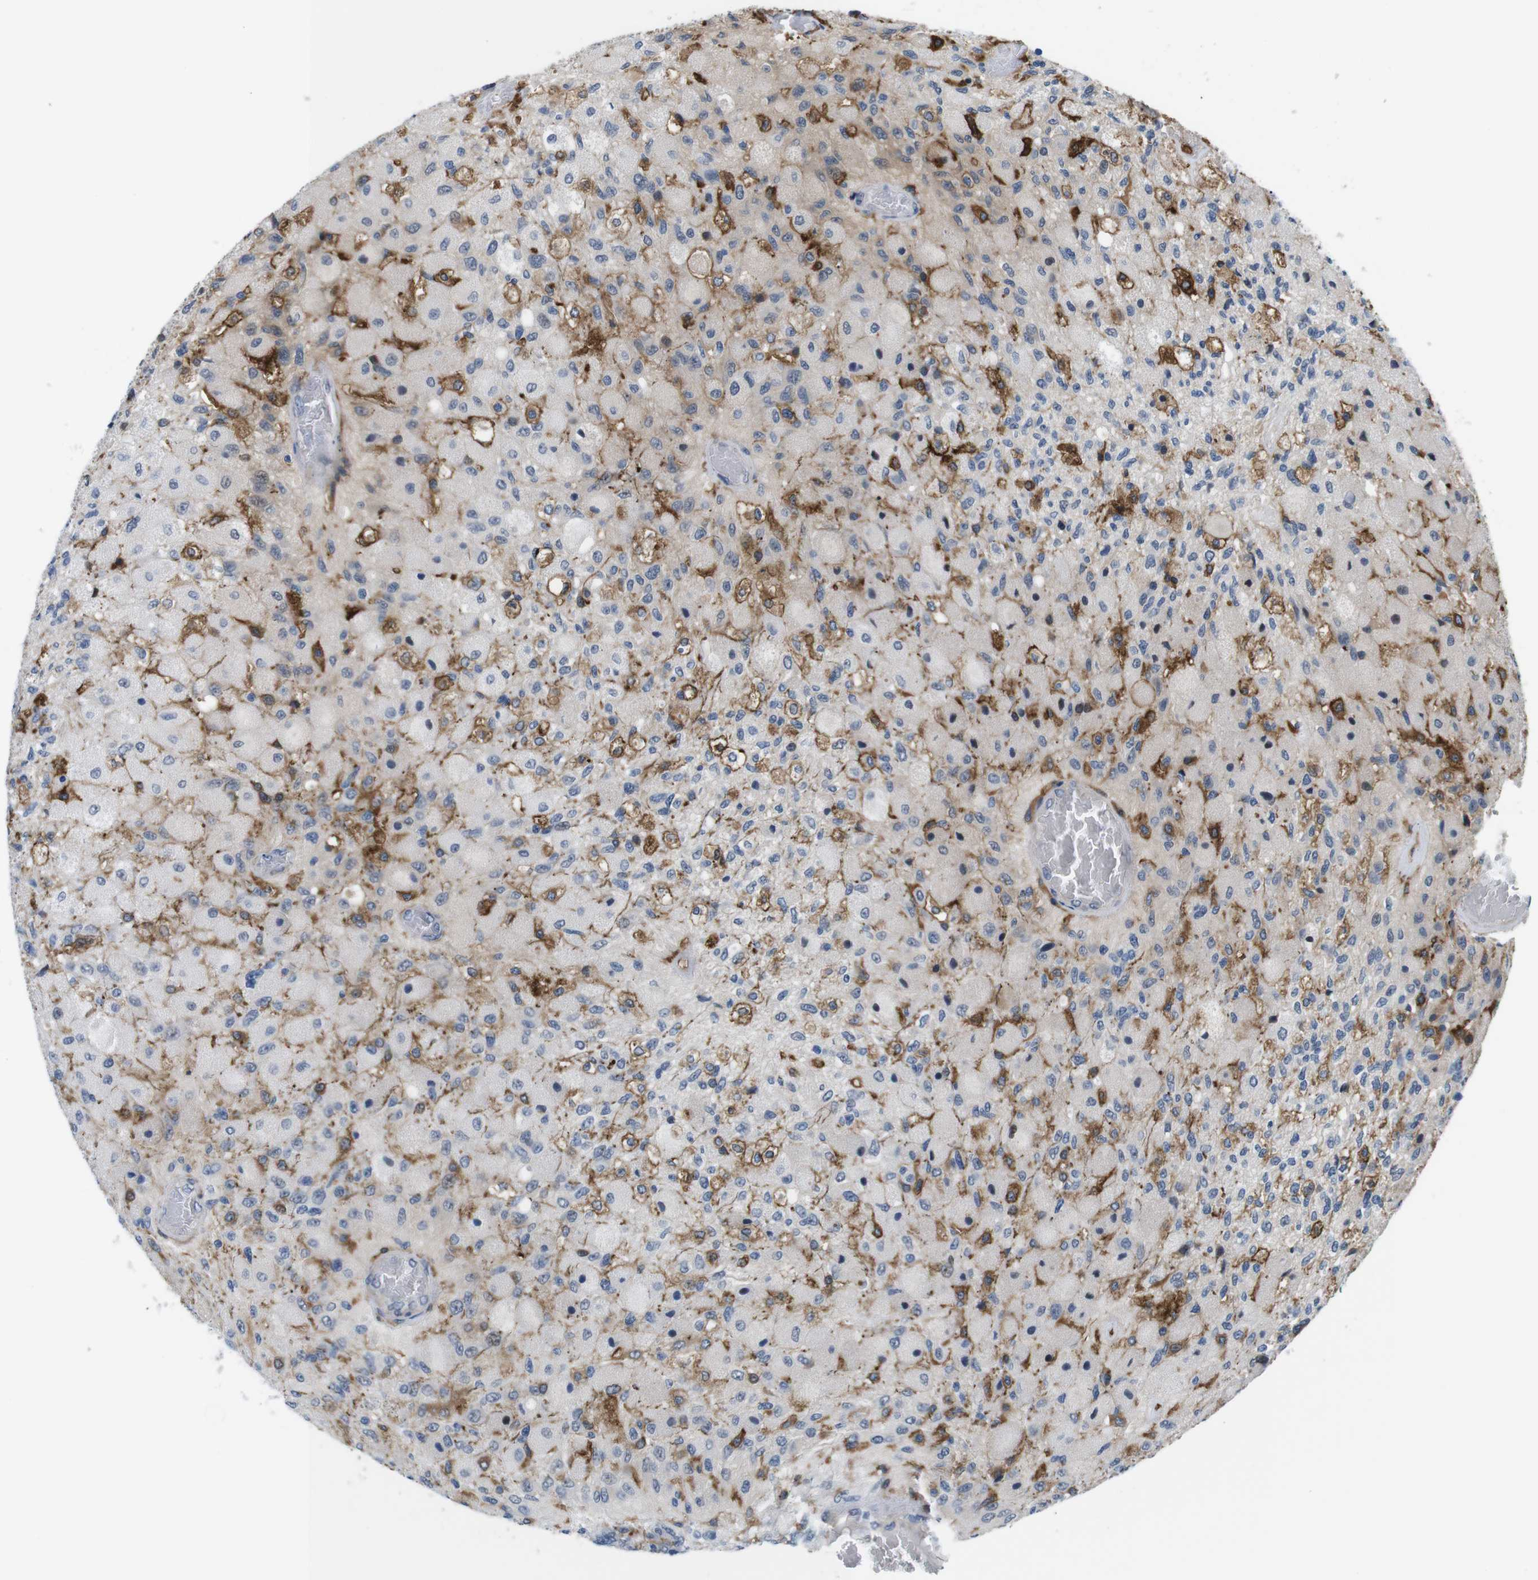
{"staining": {"intensity": "weak", "quantity": "<25%", "location": "cytoplasmic/membranous"}, "tissue": "glioma", "cell_type": "Tumor cells", "image_type": "cancer", "snomed": [{"axis": "morphology", "description": "Normal tissue, NOS"}, {"axis": "morphology", "description": "Glioma, malignant, High grade"}, {"axis": "topography", "description": "Cerebral cortex"}], "caption": "Immunohistochemical staining of human glioma demonstrates no significant staining in tumor cells. The staining is performed using DAB brown chromogen with nuclei counter-stained in using hematoxylin.", "gene": "CD300C", "patient": {"sex": "male", "age": 77}}